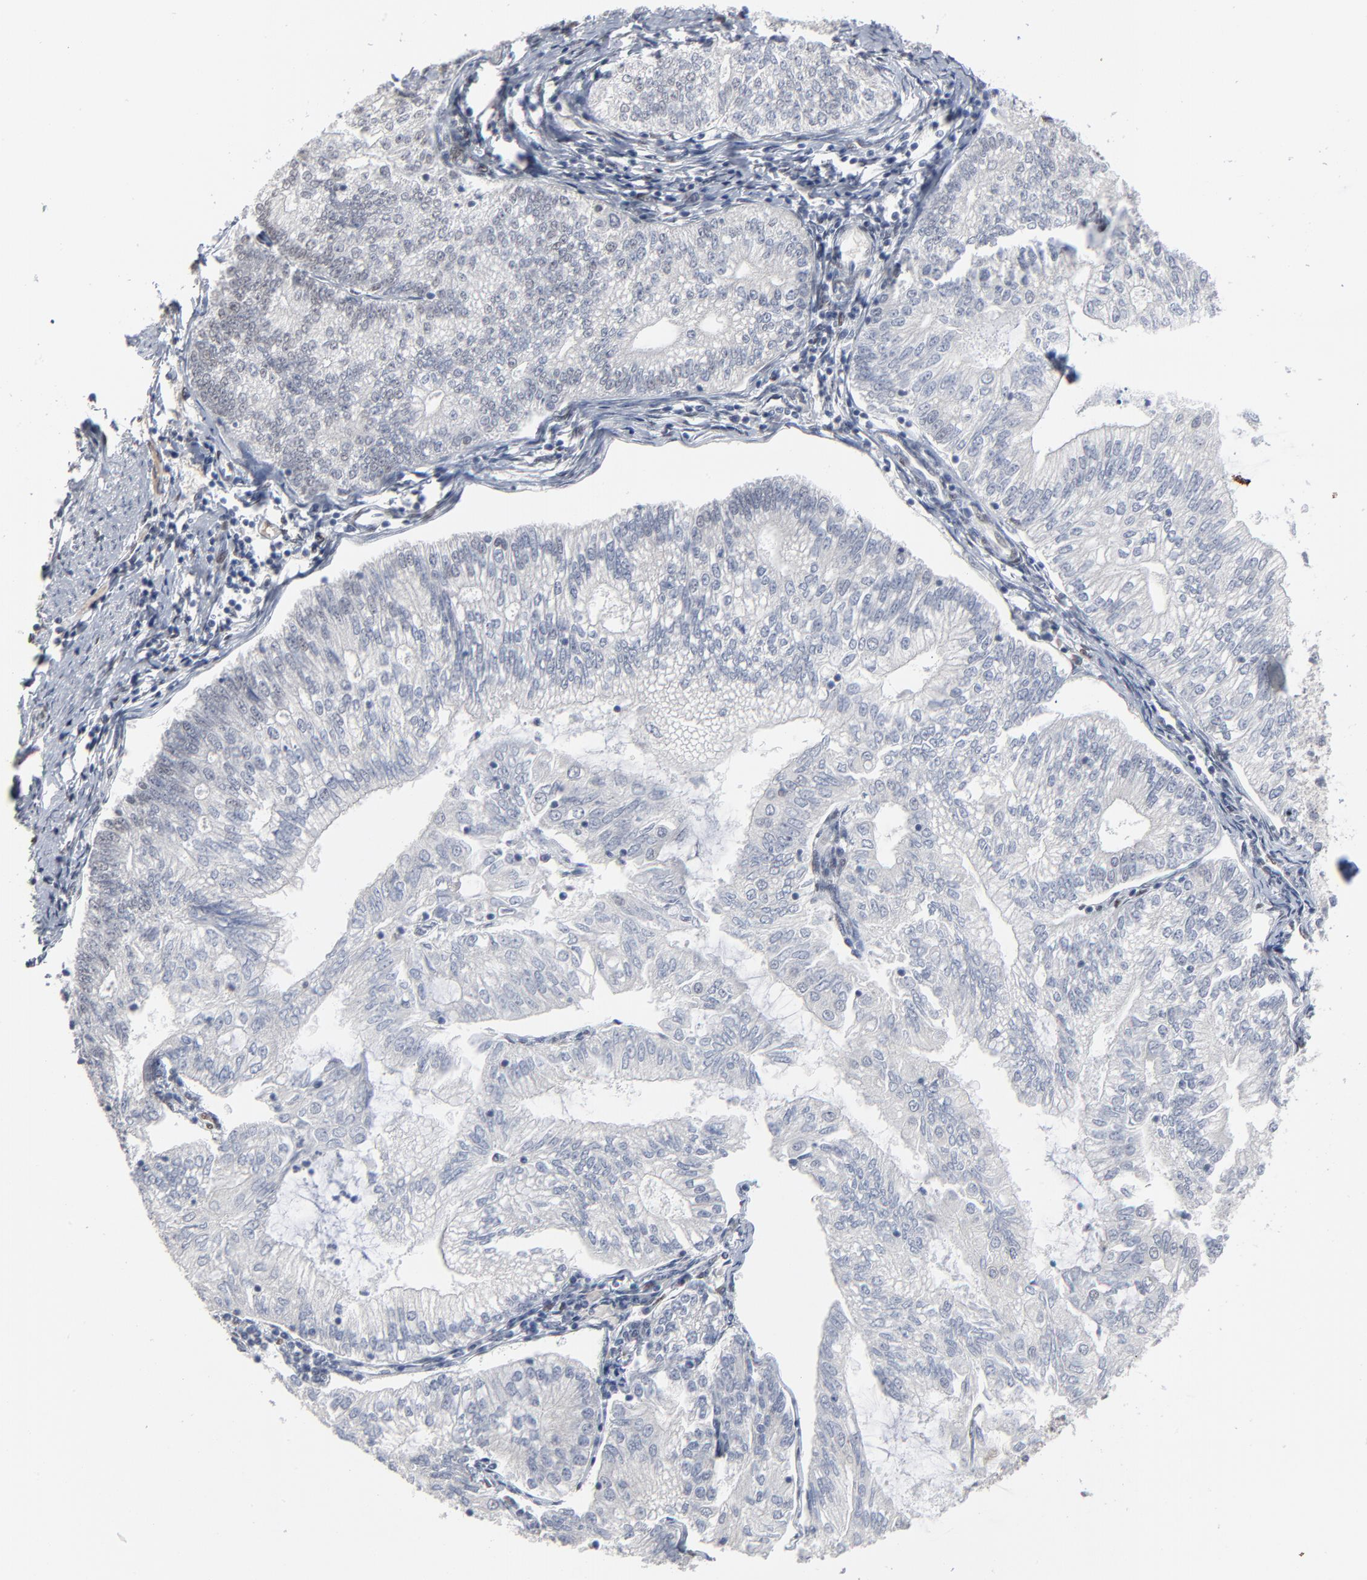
{"staining": {"intensity": "negative", "quantity": "none", "location": "none"}, "tissue": "endometrial cancer", "cell_type": "Tumor cells", "image_type": "cancer", "snomed": [{"axis": "morphology", "description": "Adenocarcinoma, NOS"}, {"axis": "topography", "description": "Endometrium"}], "caption": "A high-resolution histopathology image shows immunohistochemistry staining of endometrial cancer, which shows no significant staining in tumor cells.", "gene": "ATF7", "patient": {"sex": "female", "age": 69}}